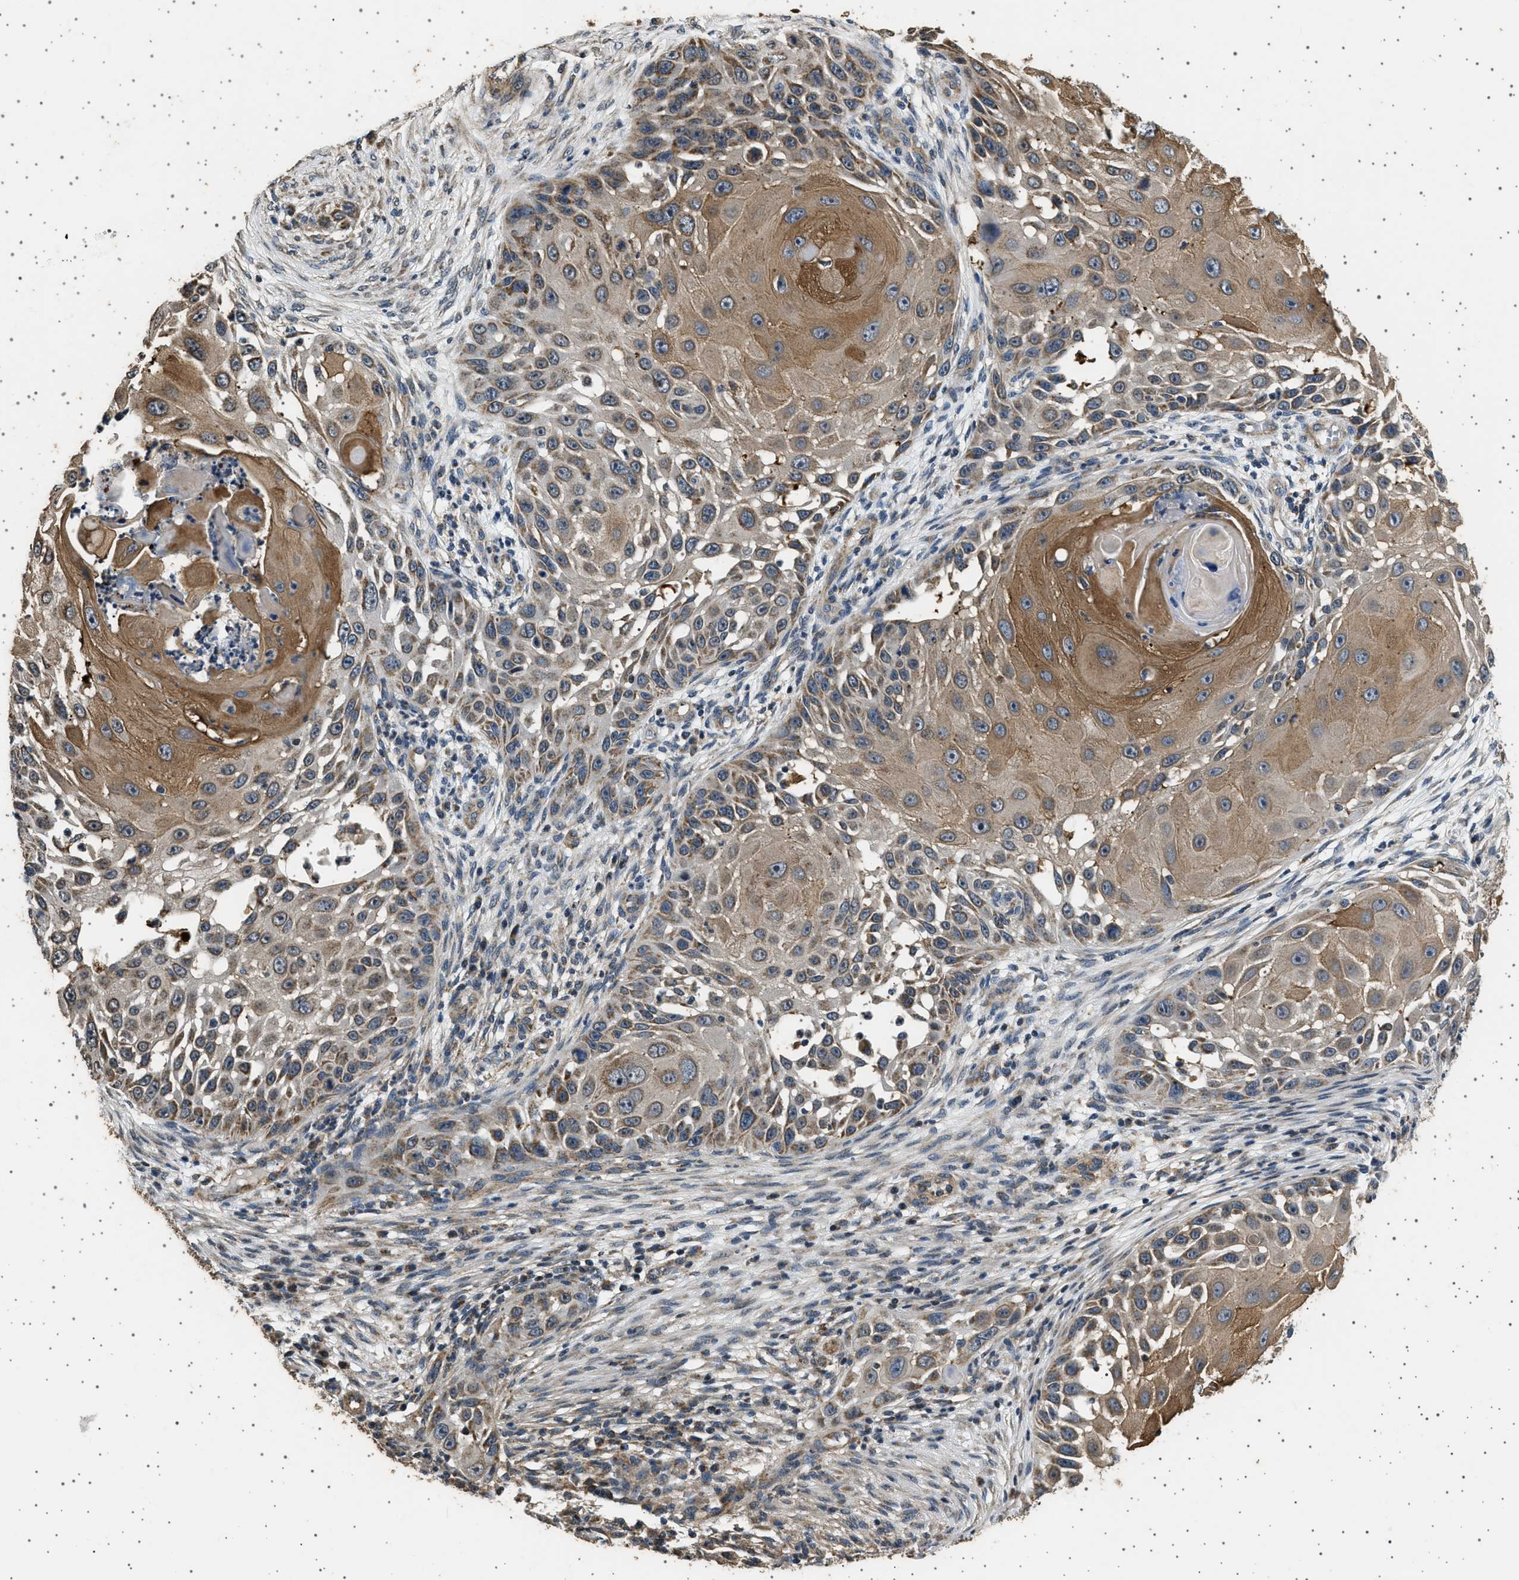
{"staining": {"intensity": "moderate", "quantity": ">75%", "location": "cytoplasmic/membranous"}, "tissue": "skin cancer", "cell_type": "Tumor cells", "image_type": "cancer", "snomed": [{"axis": "morphology", "description": "Squamous cell carcinoma, NOS"}, {"axis": "topography", "description": "Skin"}], "caption": "Skin cancer (squamous cell carcinoma) stained with DAB immunohistochemistry (IHC) reveals medium levels of moderate cytoplasmic/membranous positivity in approximately >75% of tumor cells.", "gene": "KCNA4", "patient": {"sex": "female", "age": 44}}